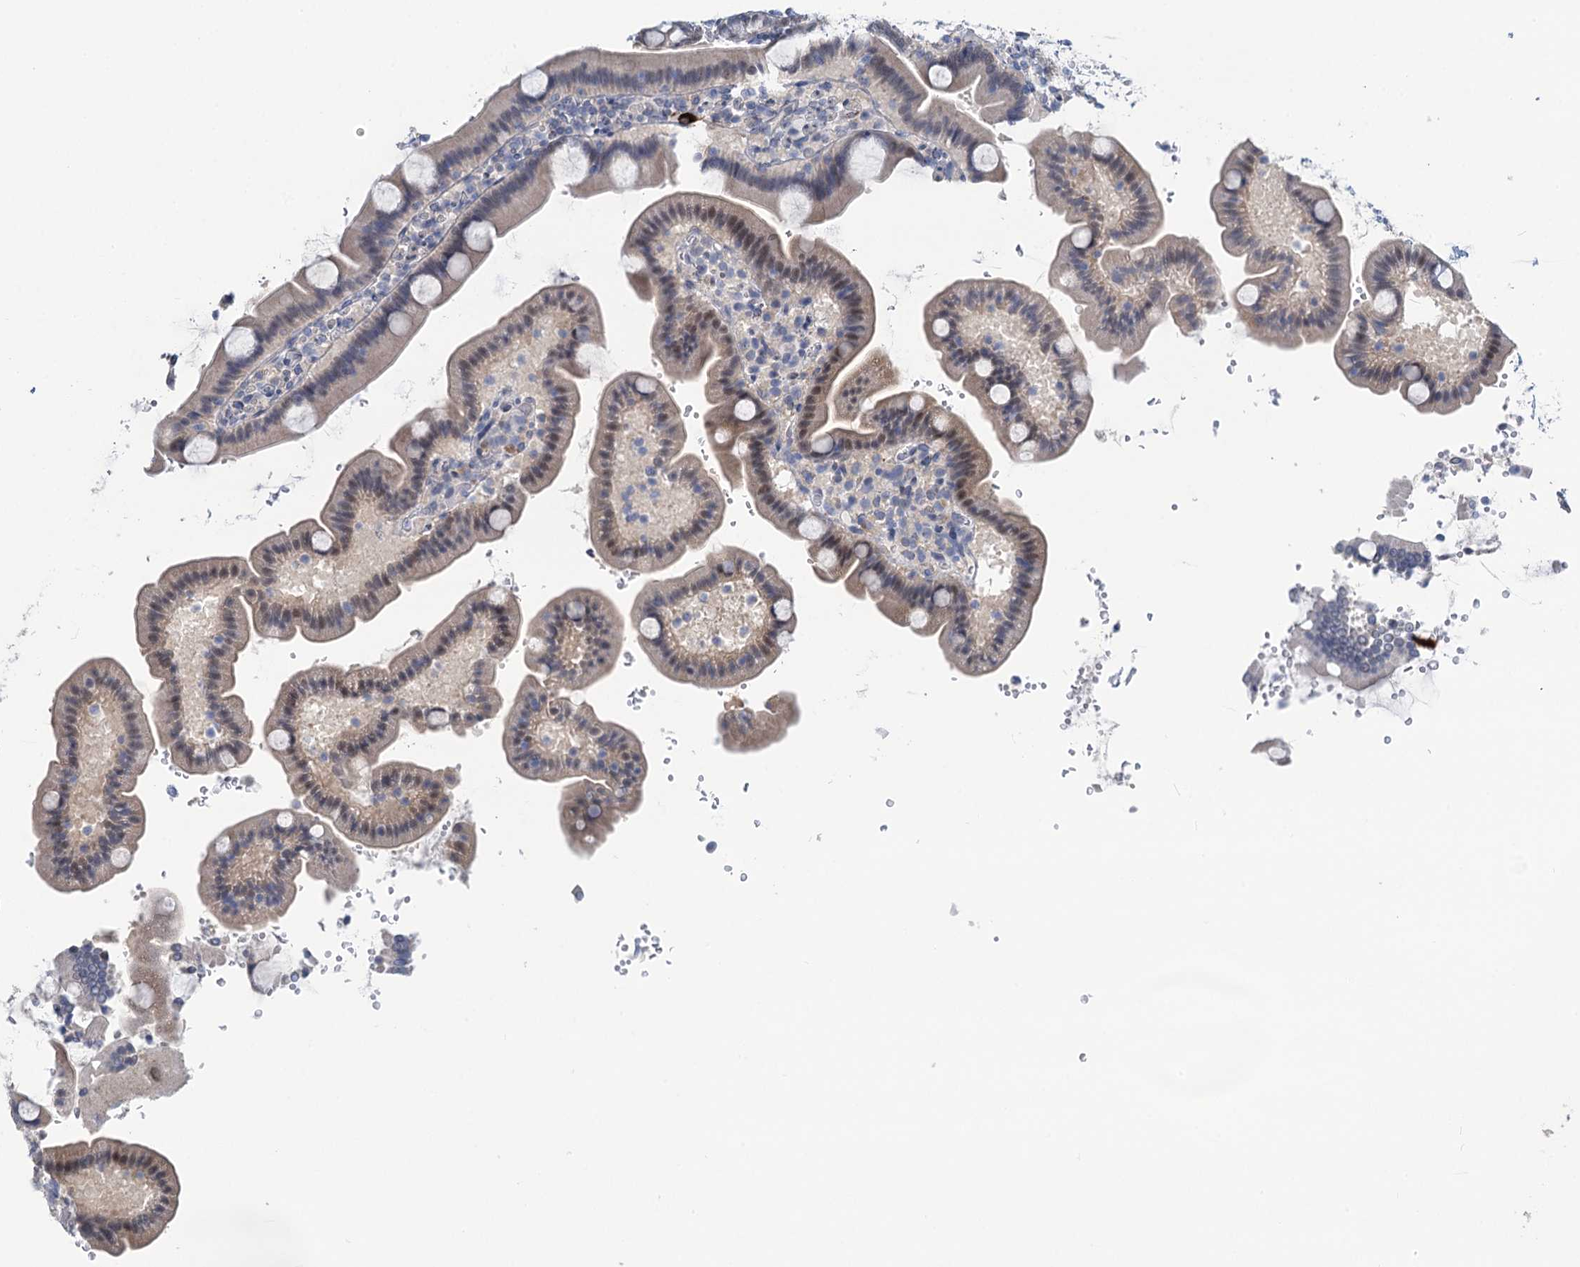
{"staining": {"intensity": "weak", "quantity": "<25%", "location": "cytoplasmic/membranous,nuclear"}, "tissue": "duodenum", "cell_type": "Glandular cells", "image_type": "normal", "snomed": [{"axis": "morphology", "description": "Normal tissue, NOS"}, {"axis": "topography", "description": "Duodenum"}], "caption": "Protein analysis of normal duodenum exhibits no significant staining in glandular cells.", "gene": "TOX3", "patient": {"sex": "male", "age": 55}}